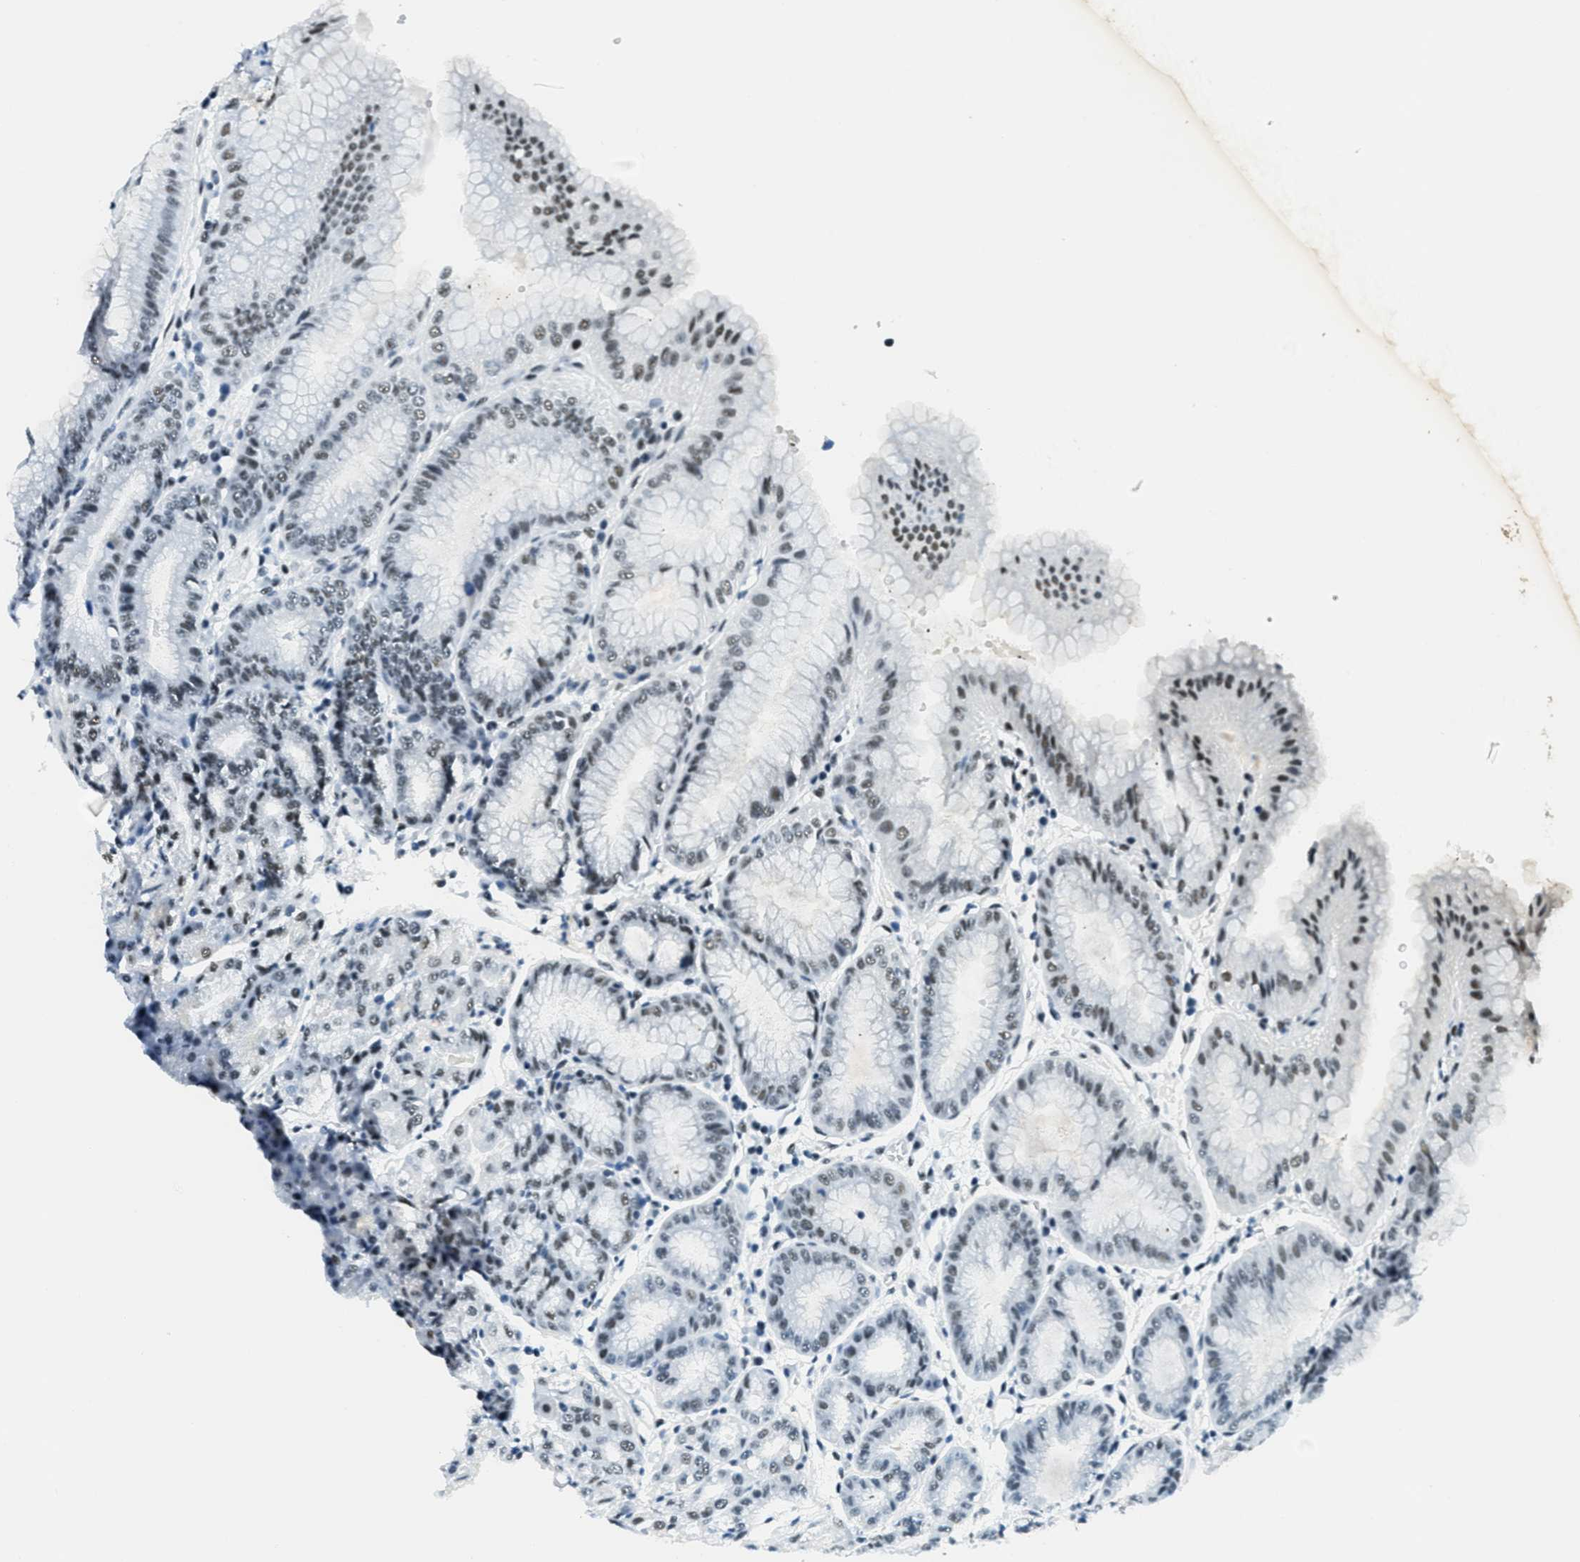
{"staining": {"intensity": "moderate", "quantity": "<25%", "location": "nuclear"}, "tissue": "stomach", "cell_type": "Glandular cells", "image_type": "normal", "snomed": [{"axis": "morphology", "description": "Normal tissue, NOS"}, {"axis": "topography", "description": "Stomach, lower"}], "caption": "Immunohistochemistry of normal stomach displays low levels of moderate nuclear expression in approximately <25% of glandular cells. (Stains: DAB in brown, nuclei in blue, Microscopy: brightfield microscopy at high magnification).", "gene": "SSB", "patient": {"sex": "male", "age": 71}}